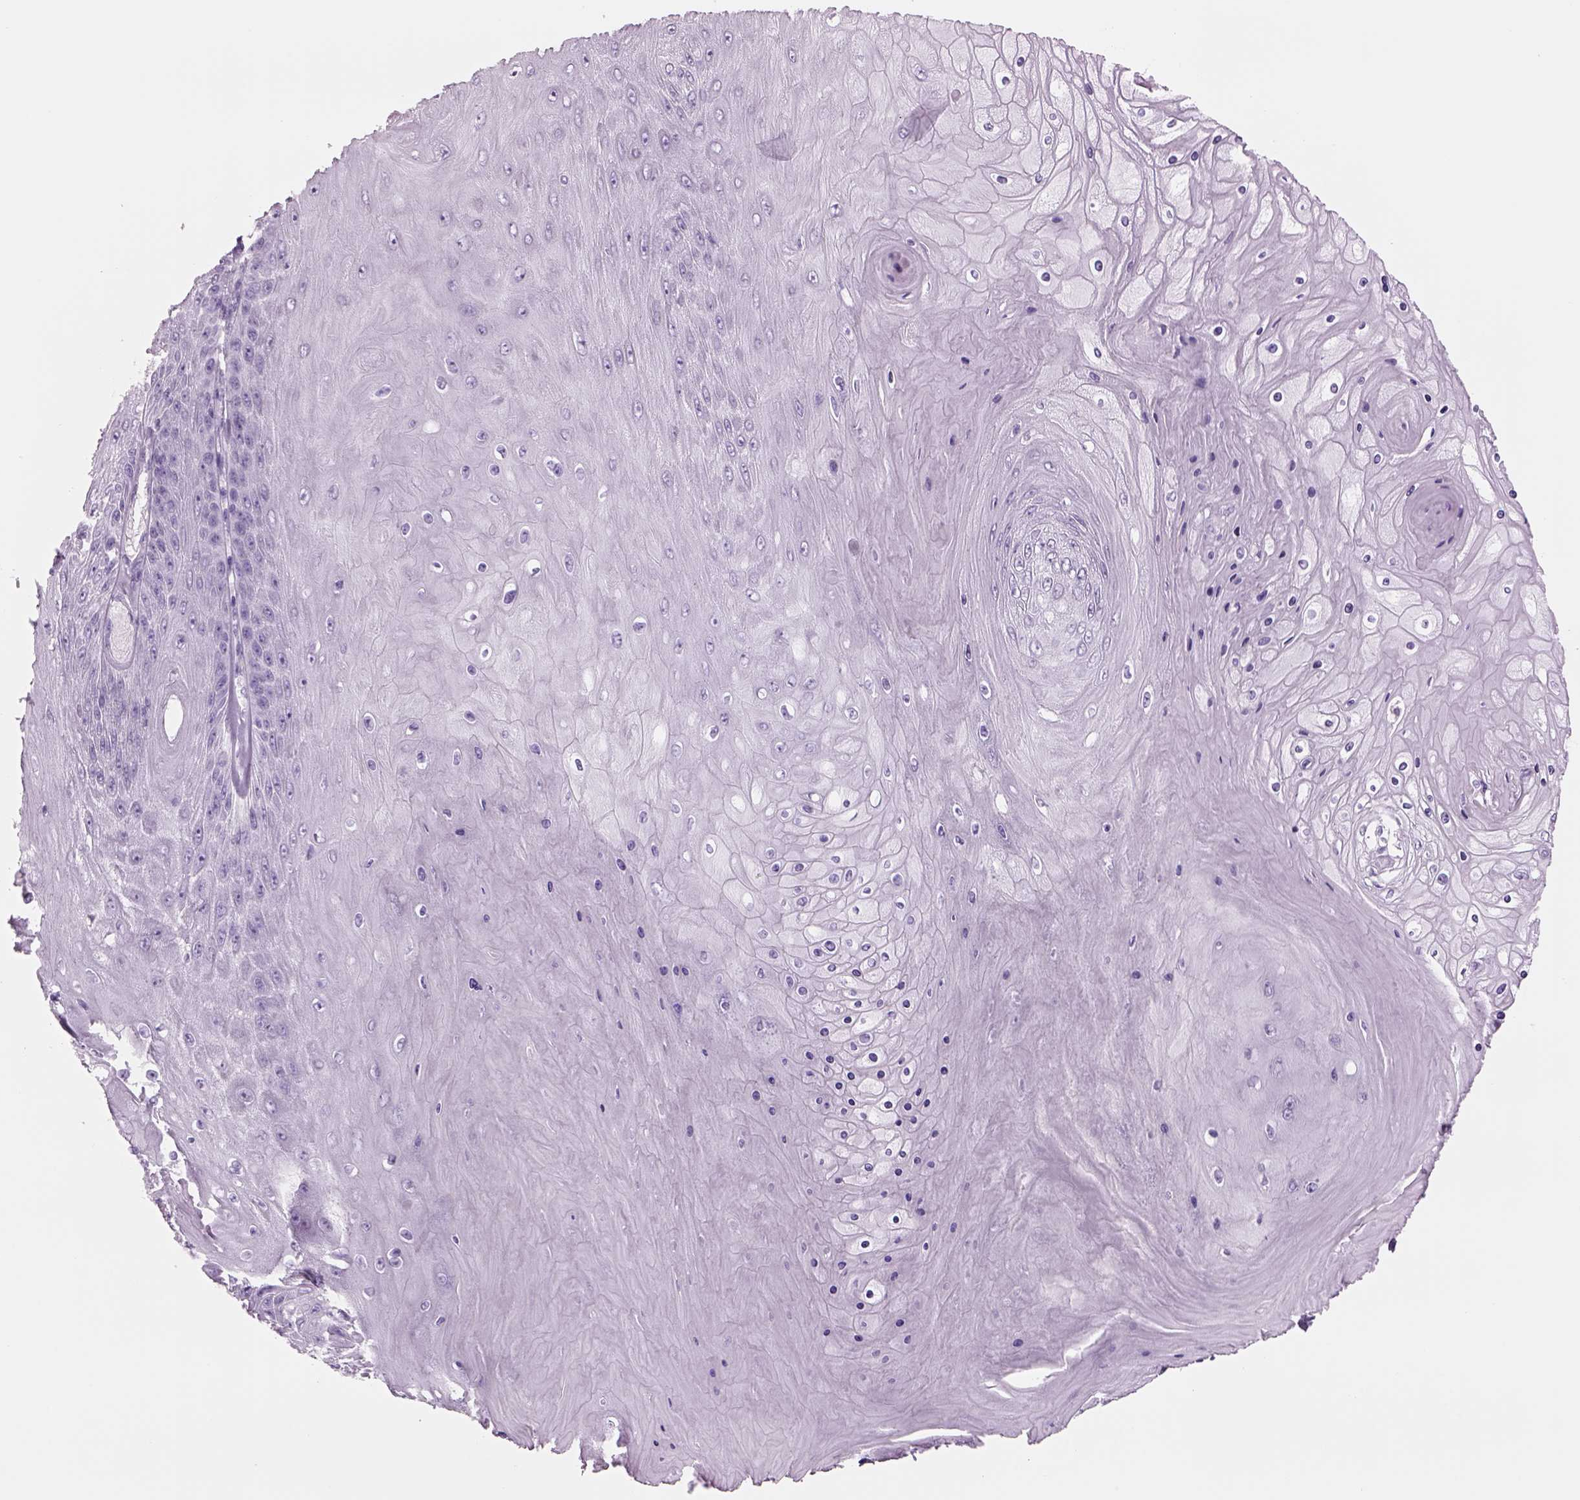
{"staining": {"intensity": "negative", "quantity": "none", "location": "none"}, "tissue": "skin cancer", "cell_type": "Tumor cells", "image_type": "cancer", "snomed": [{"axis": "morphology", "description": "Squamous cell carcinoma, NOS"}, {"axis": "topography", "description": "Skin"}], "caption": "Protein analysis of skin squamous cell carcinoma reveals no significant positivity in tumor cells.", "gene": "RHO", "patient": {"sex": "male", "age": 62}}